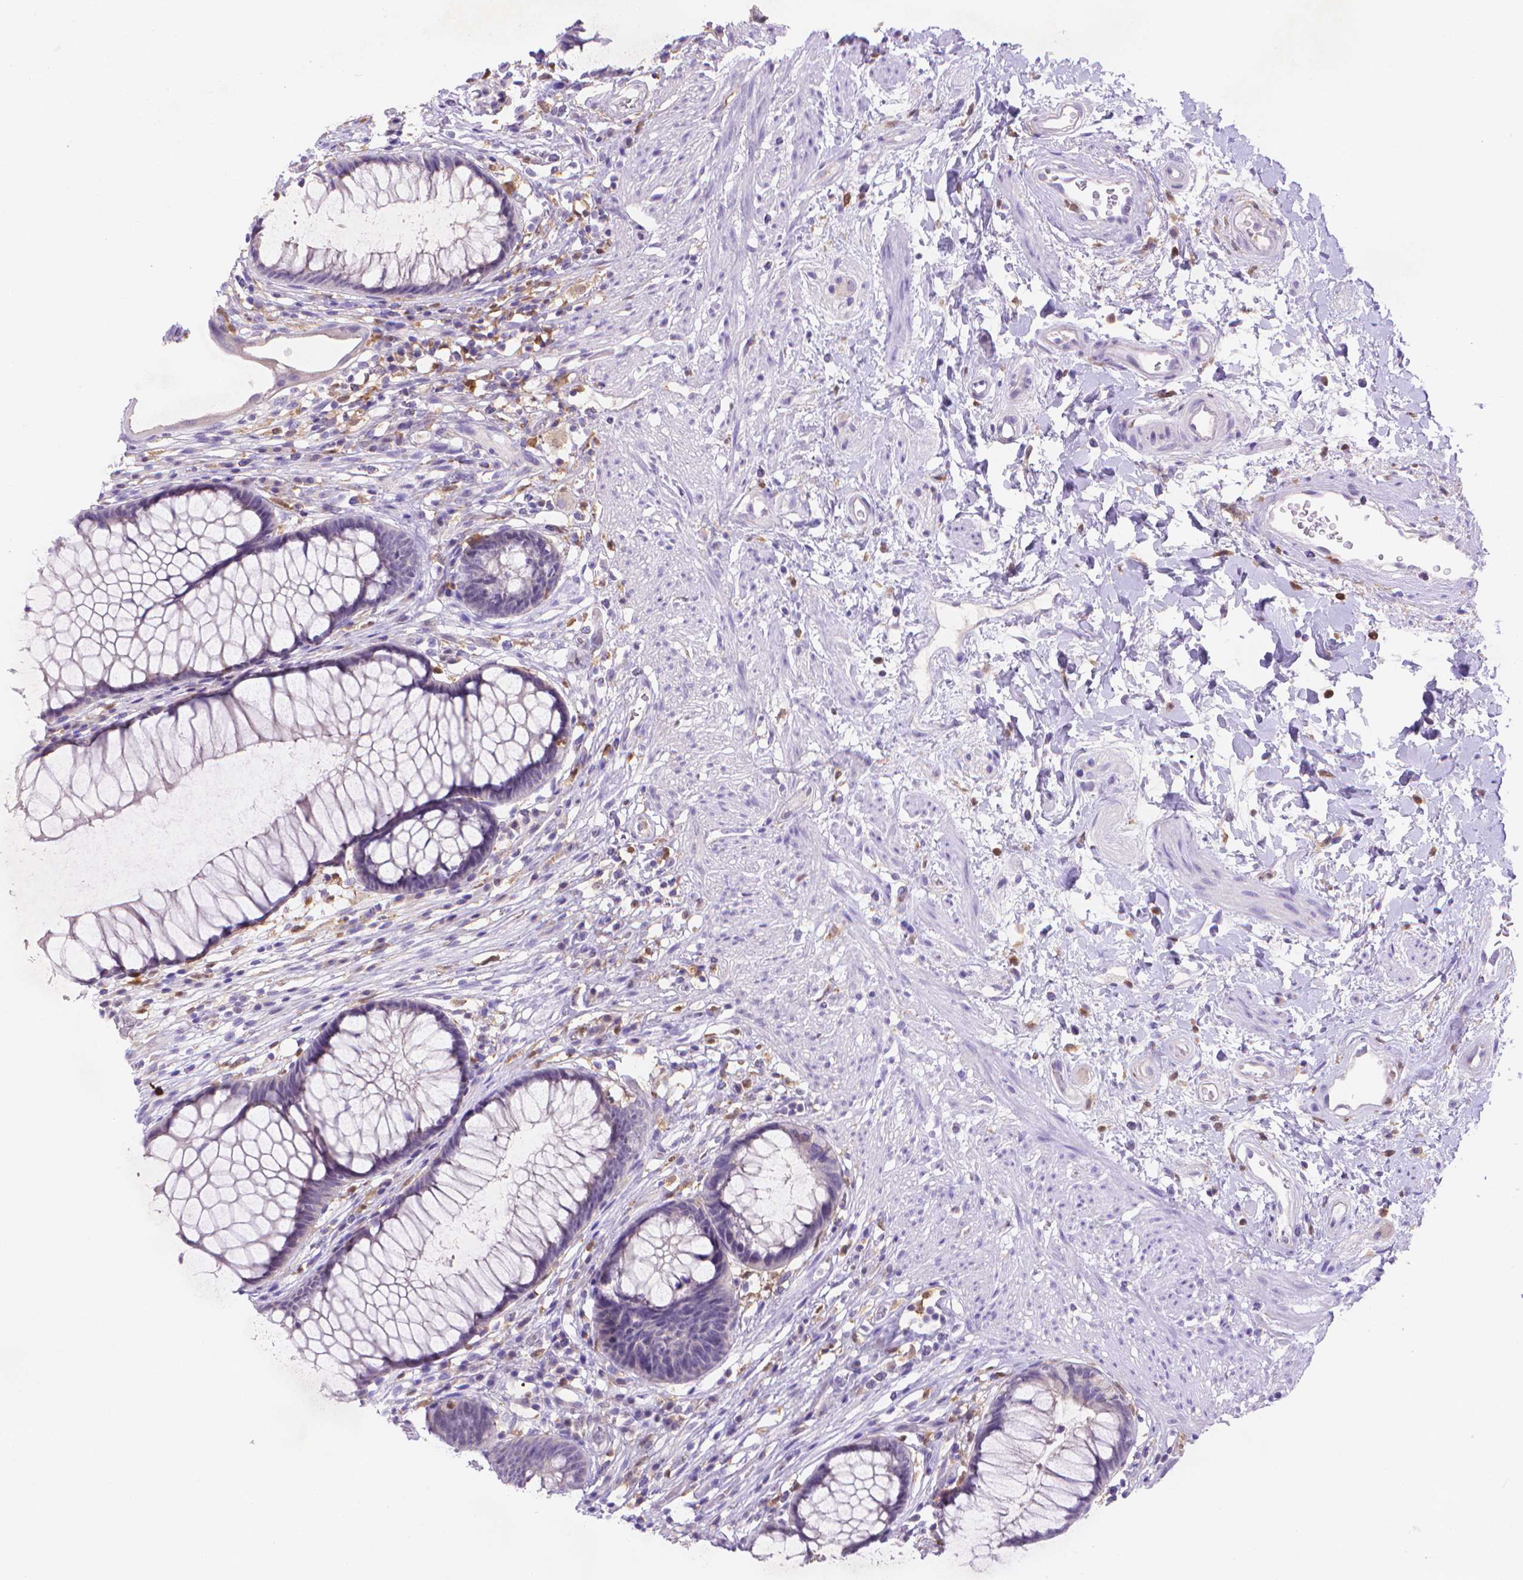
{"staining": {"intensity": "negative", "quantity": "none", "location": "none"}, "tissue": "rectum", "cell_type": "Glandular cells", "image_type": "normal", "snomed": [{"axis": "morphology", "description": "Normal tissue, NOS"}, {"axis": "topography", "description": "Smooth muscle"}, {"axis": "topography", "description": "Rectum"}], "caption": "Immunohistochemistry (IHC) micrograph of normal rectum: rectum stained with DAB (3,3'-diaminobenzidine) shows no significant protein expression in glandular cells.", "gene": "FGD2", "patient": {"sex": "male", "age": 53}}